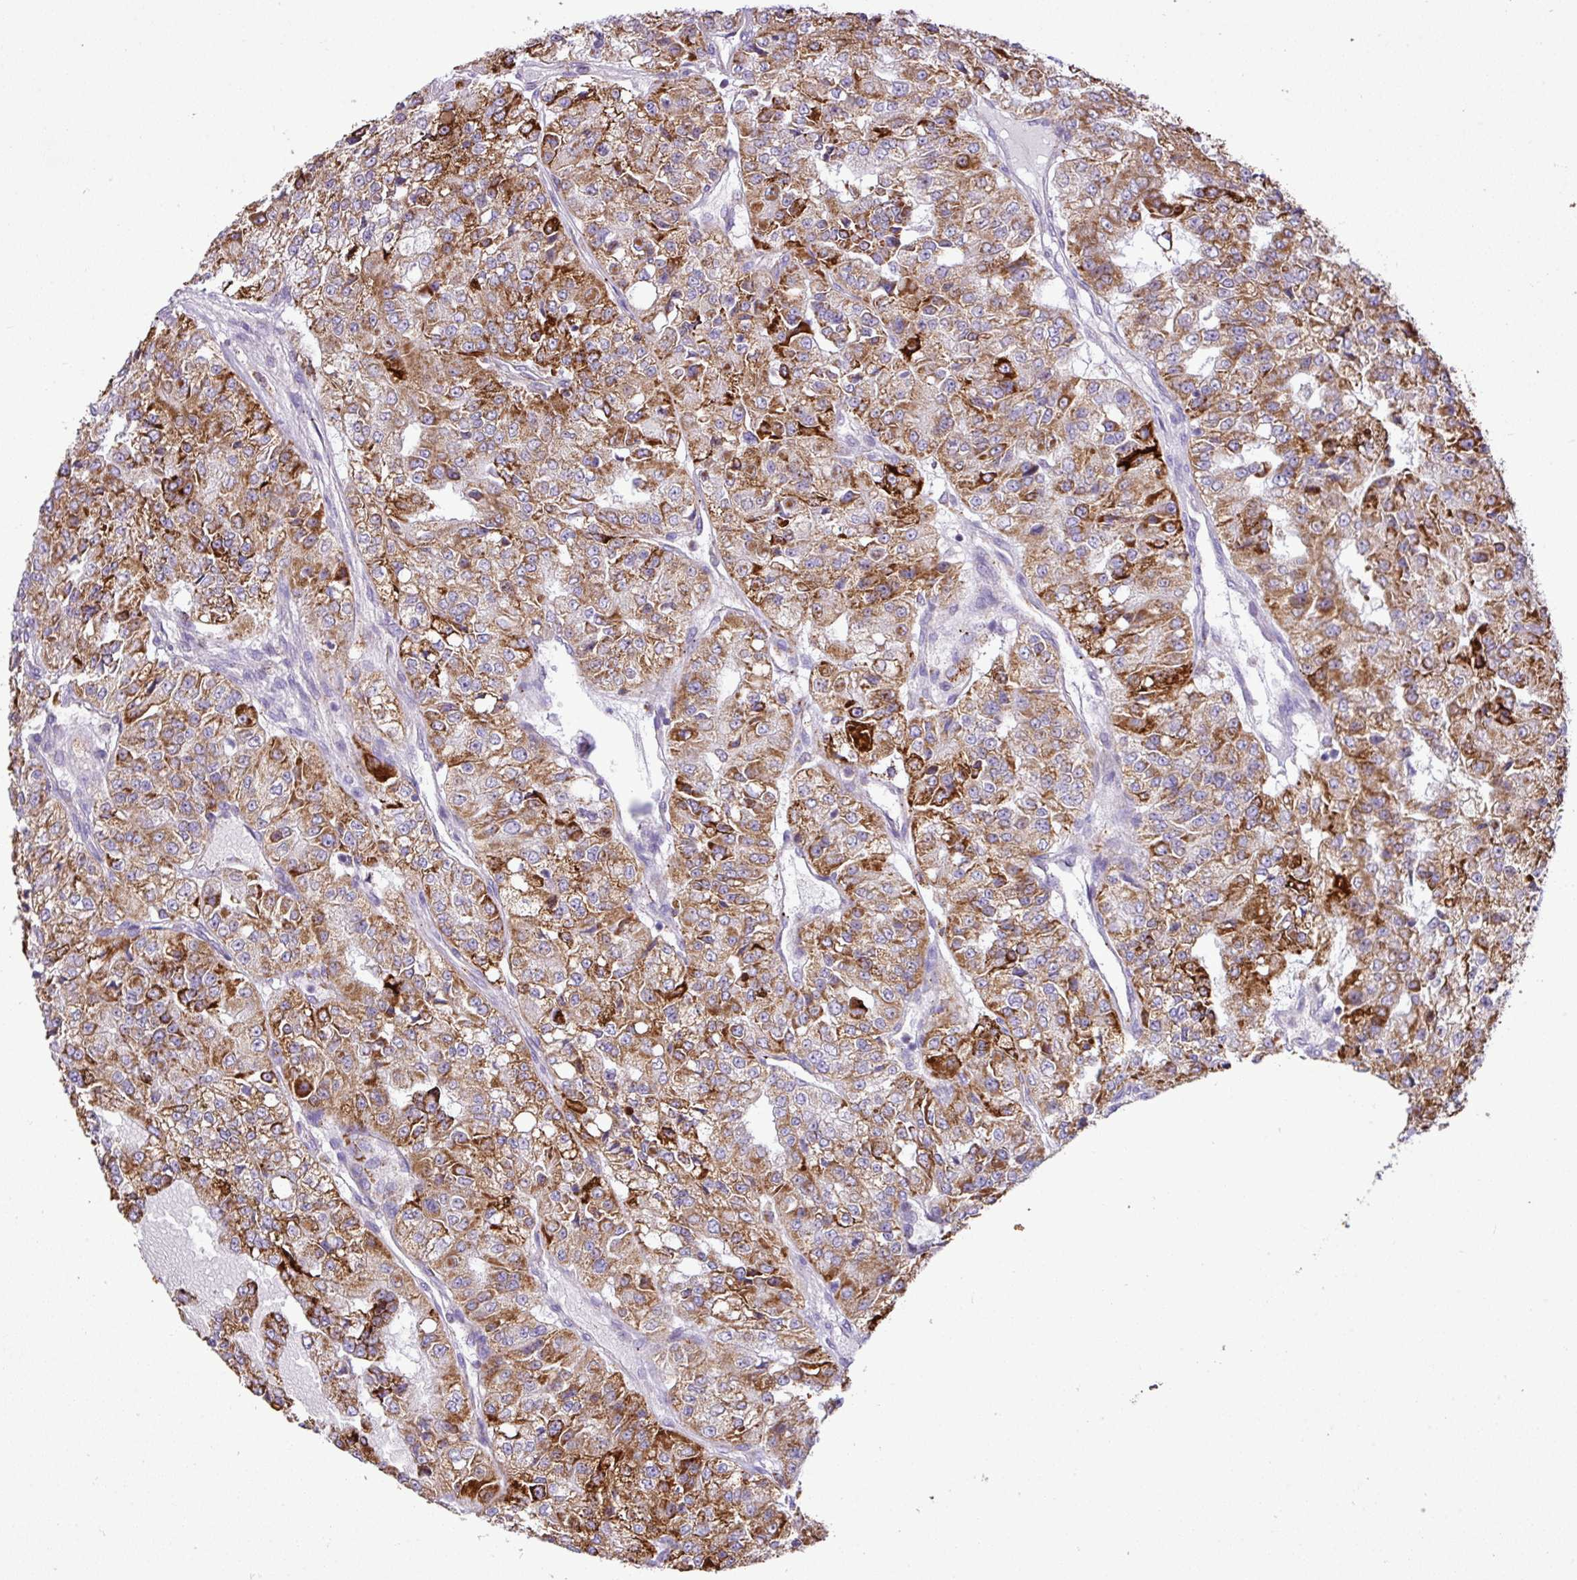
{"staining": {"intensity": "strong", "quantity": ">75%", "location": "cytoplasmic/membranous"}, "tissue": "renal cancer", "cell_type": "Tumor cells", "image_type": "cancer", "snomed": [{"axis": "morphology", "description": "Adenocarcinoma, NOS"}, {"axis": "topography", "description": "Kidney"}], "caption": "Tumor cells reveal high levels of strong cytoplasmic/membranous staining in about >75% of cells in renal adenocarcinoma.", "gene": "SGPP1", "patient": {"sex": "female", "age": 63}}